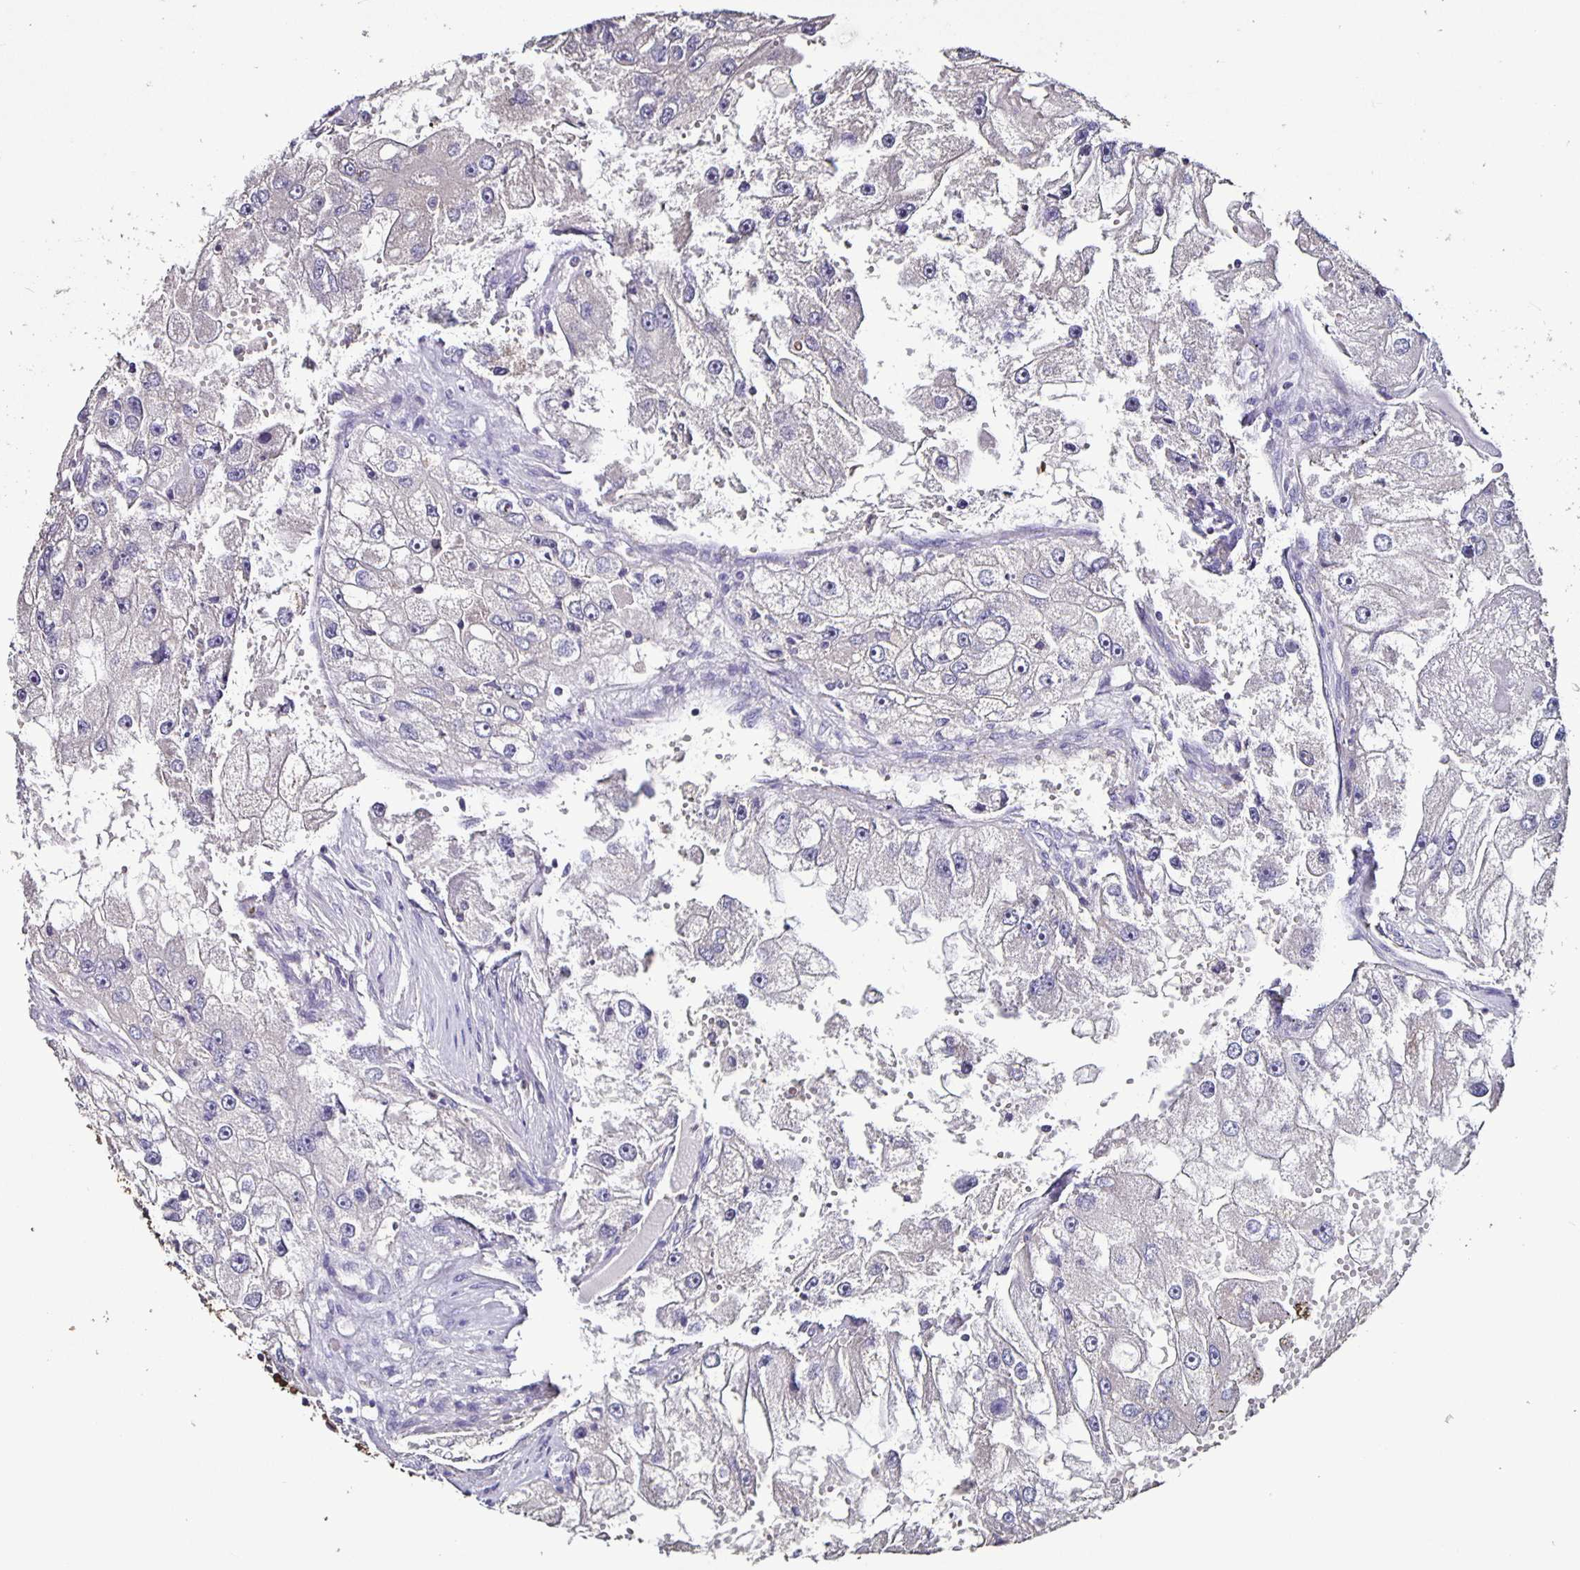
{"staining": {"intensity": "negative", "quantity": "none", "location": "none"}, "tissue": "renal cancer", "cell_type": "Tumor cells", "image_type": "cancer", "snomed": [{"axis": "morphology", "description": "Adenocarcinoma, NOS"}, {"axis": "topography", "description": "Kidney"}], "caption": "Immunohistochemistry of human renal cancer displays no staining in tumor cells. (DAB (3,3'-diaminobenzidine) immunohistochemistry (IHC), high magnification).", "gene": "FCER1A", "patient": {"sex": "male", "age": 63}}